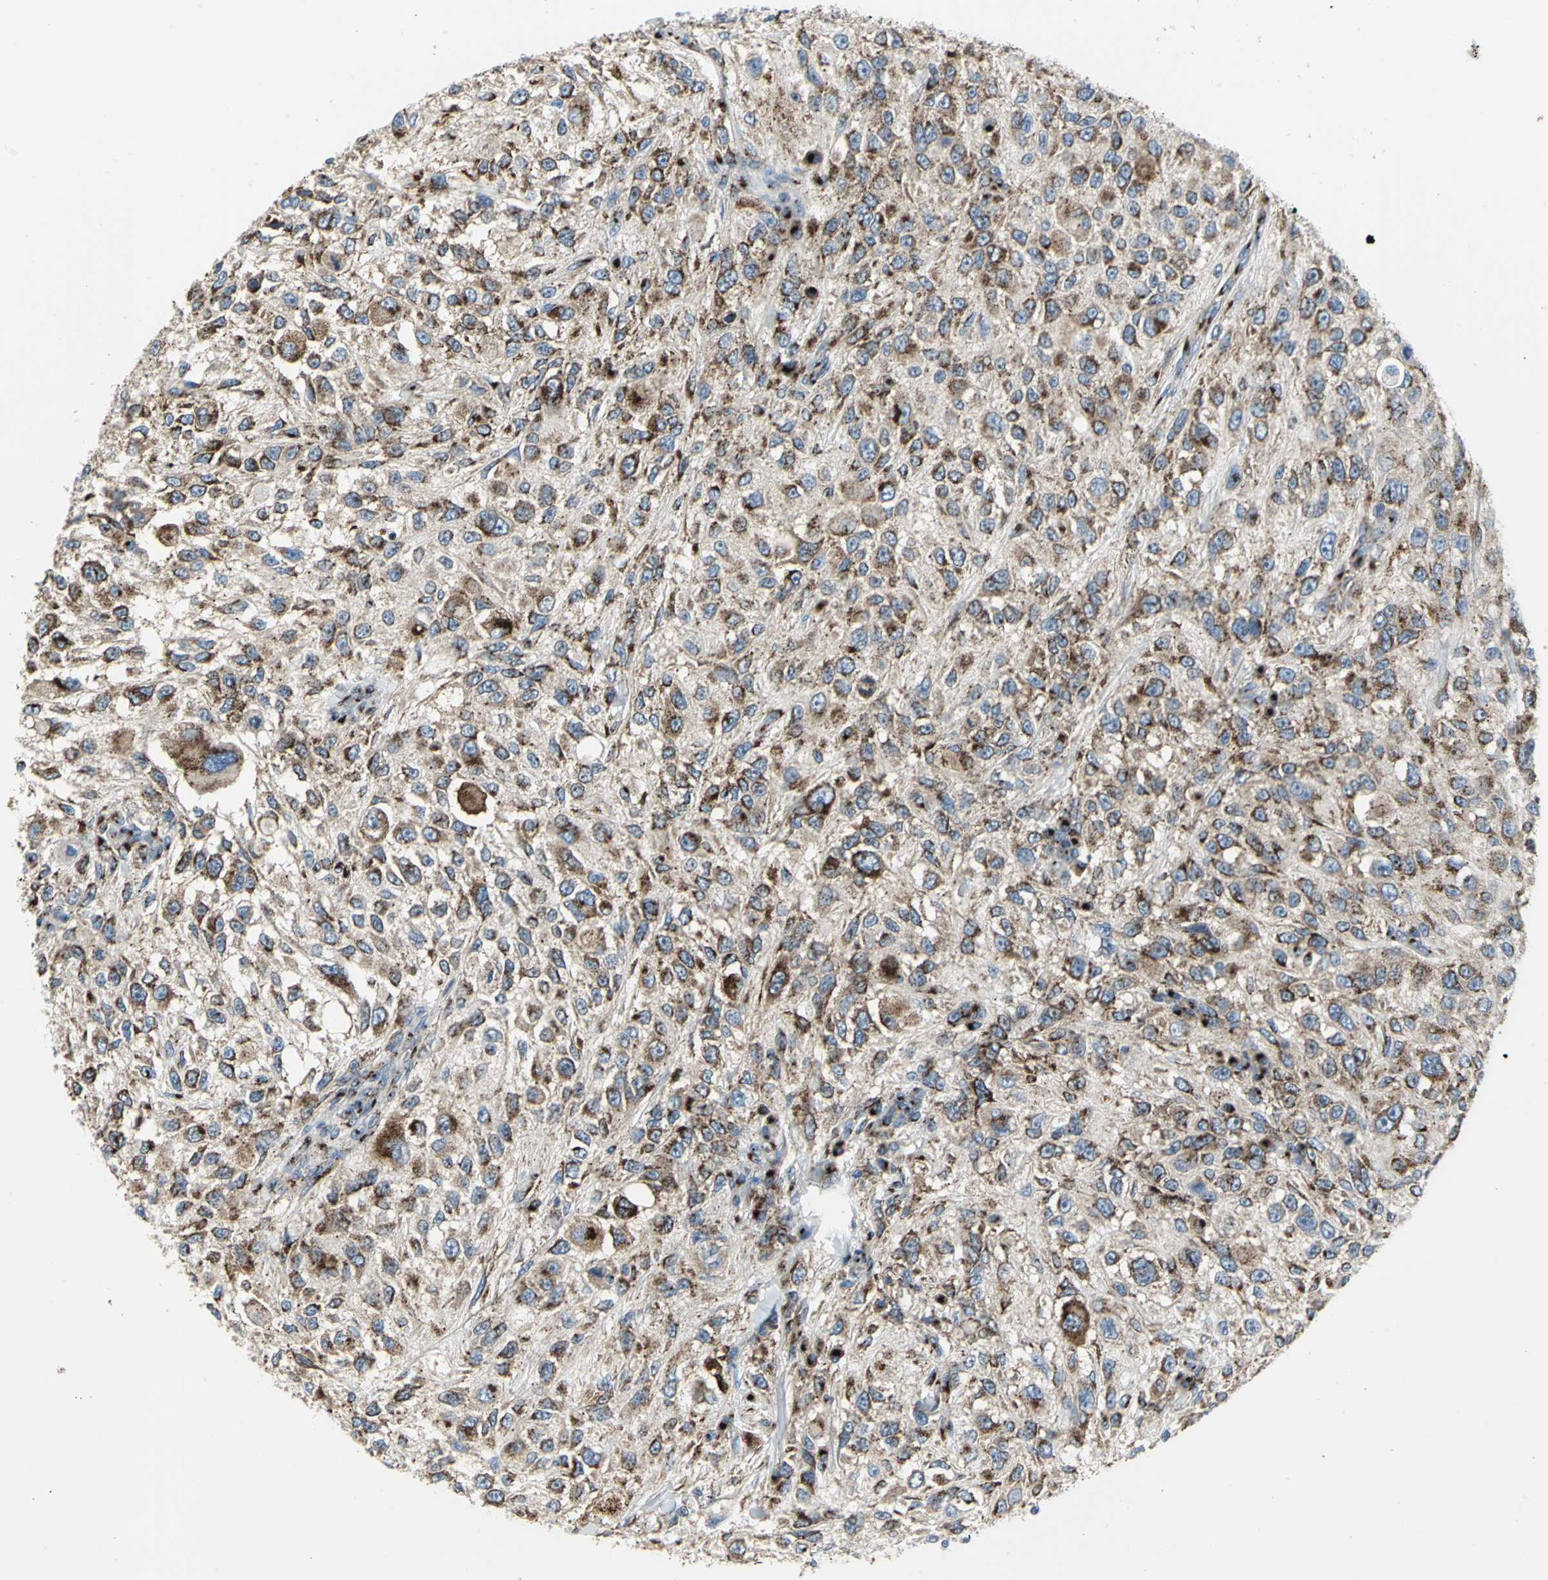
{"staining": {"intensity": "strong", "quantity": ">75%", "location": "cytoplasmic/membranous"}, "tissue": "melanoma", "cell_type": "Tumor cells", "image_type": "cancer", "snomed": [{"axis": "morphology", "description": "Necrosis, NOS"}, {"axis": "morphology", "description": "Malignant melanoma, NOS"}, {"axis": "topography", "description": "Skin"}], "caption": "Protein expression analysis of melanoma demonstrates strong cytoplasmic/membranous positivity in about >75% of tumor cells.", "gene": "GPR3", "patient": {"sex": "female", "age": 87}}